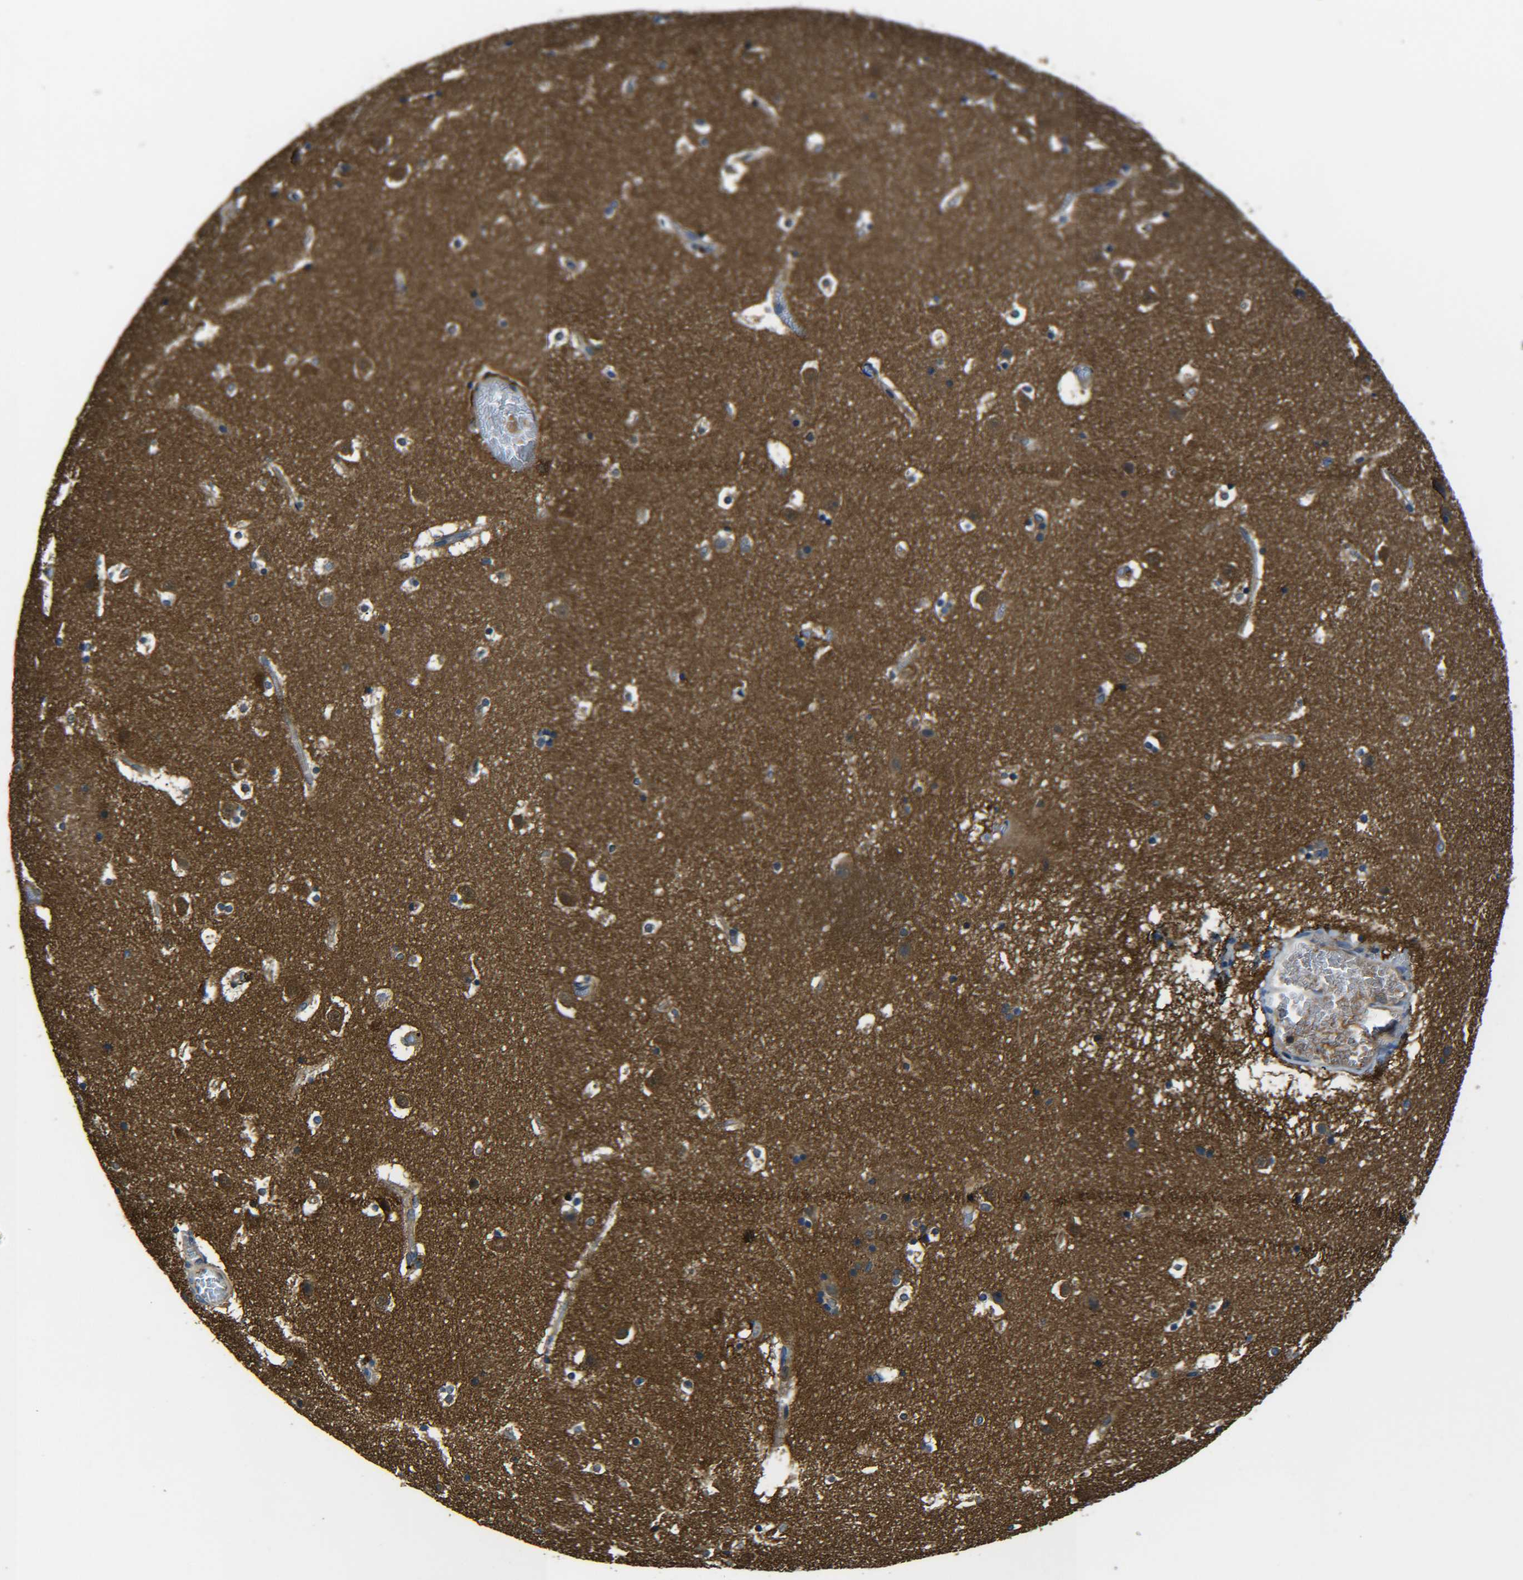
{"staining": {"intensity": "negative", "quantity": "none", "location": "none"}, "tissue": "caudate", "cell_type": "Glial cells", "image_type": "normal", "snomed": [{"axis": "morphology", "description": "Normal tissue, NOS"}, {"axis": "topography", "description": "Lateral ventricle wall"}], "caption": "A micrograph of caudate stained for a protein exhibits no brown staining in glial cells.", "gene": "PREB", "patient": {"sex": "male", "age": 45}}